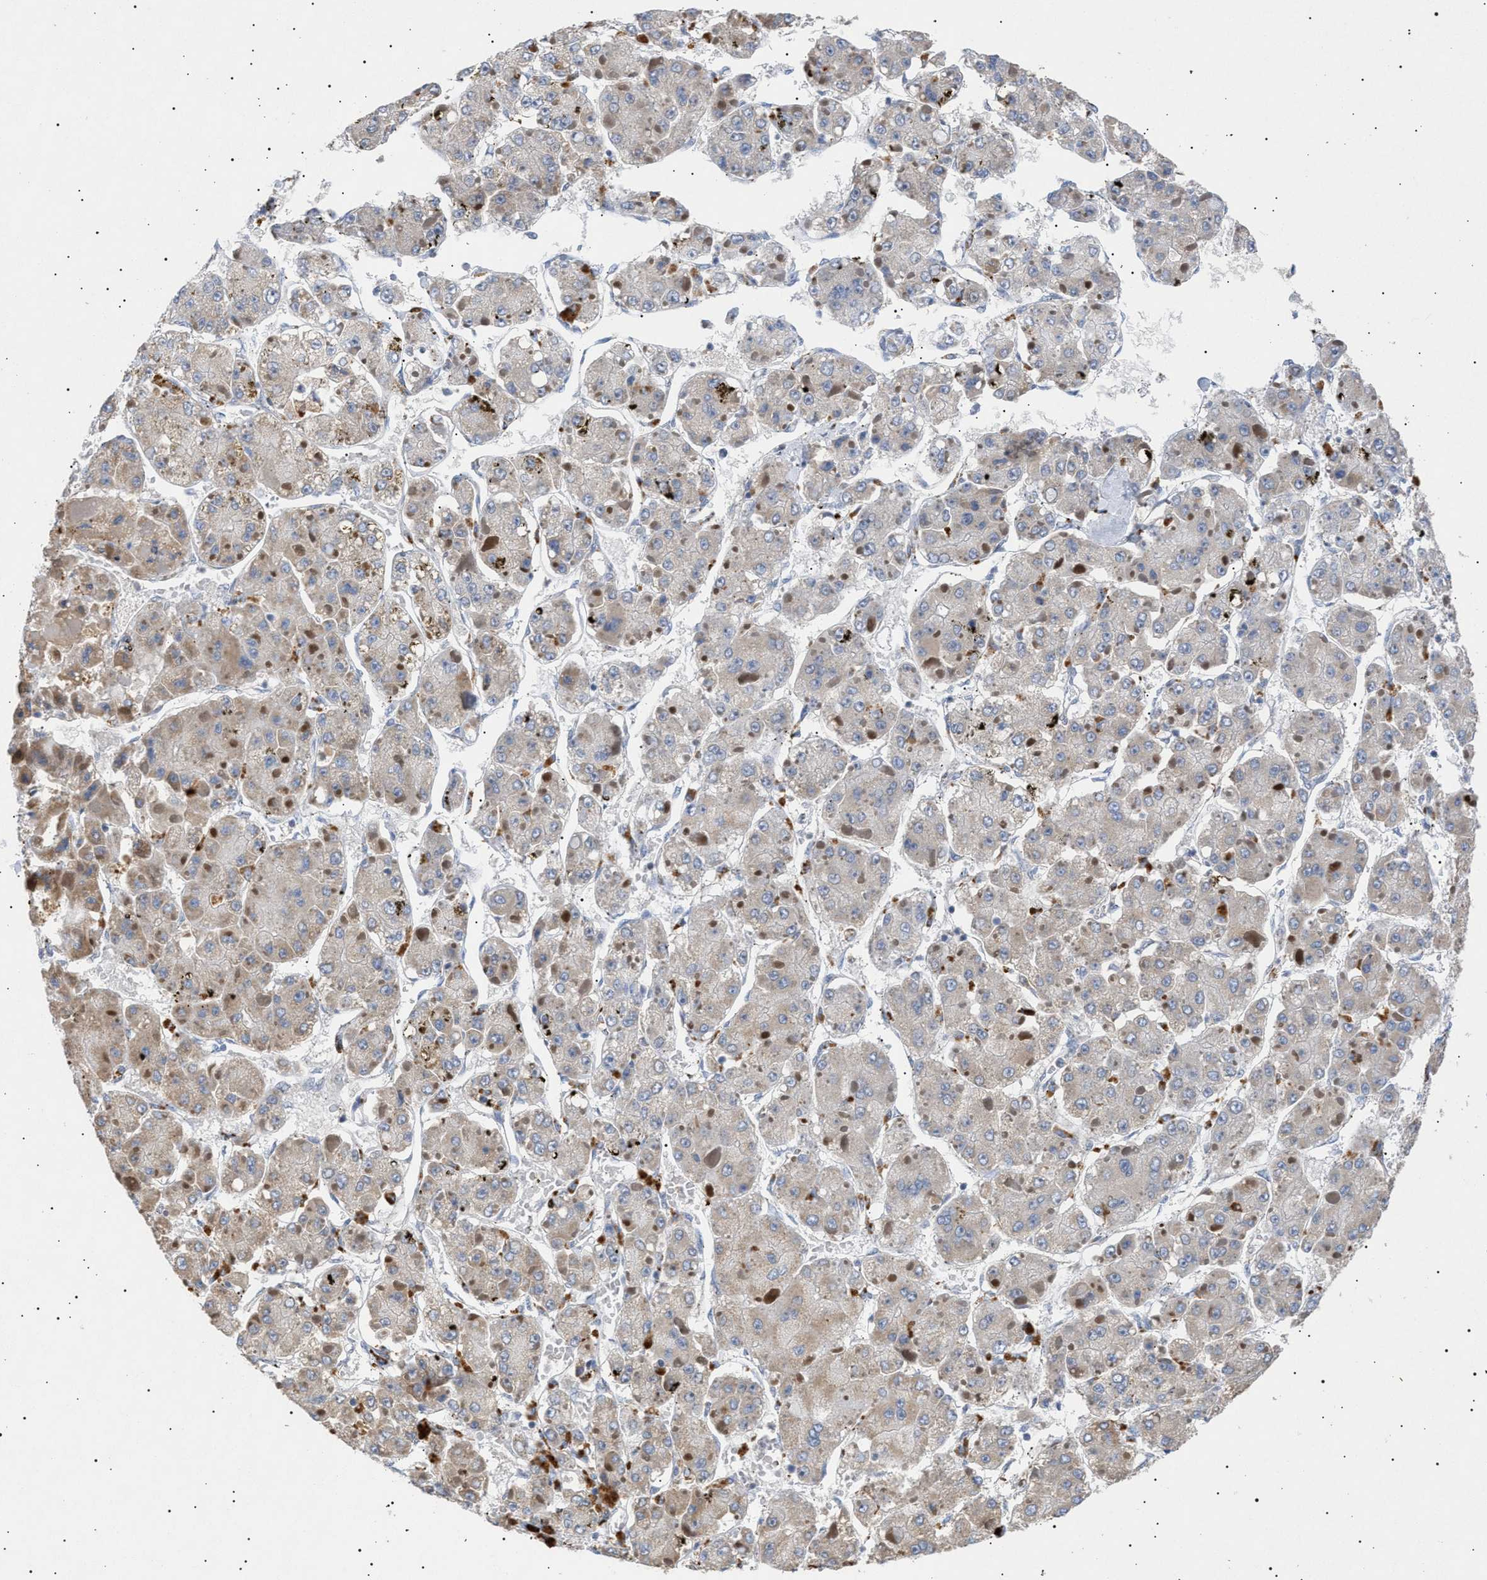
{"staining": {"intensity": "weak", "quantity": "25%-75%", "location": "cytoplasmic/membranous"}, "tissue": "liver cancer", "cell_type": "Tumor cells", "image_type": "cancer", "snomed": [{"axis": "morphology", "description": "Carcinoma, Hepatocellular, NOS"}, {"axis": "topography", "description": "Liver"}], "caption": "Brown immunohistochemical staining in human hepatocellular carcinoma (liver) shows weak cytoplasmic/membranous positivity in about 25%-75% of tumor cells. The protein is stained brown, and the nuclei are stained in blue (DAB (3,3'-diaminobenzidine) IHC with brightfield microscopy, high magnification).", "gene": "SIRT5", "patient": {"sex": "female", "age": 73}}